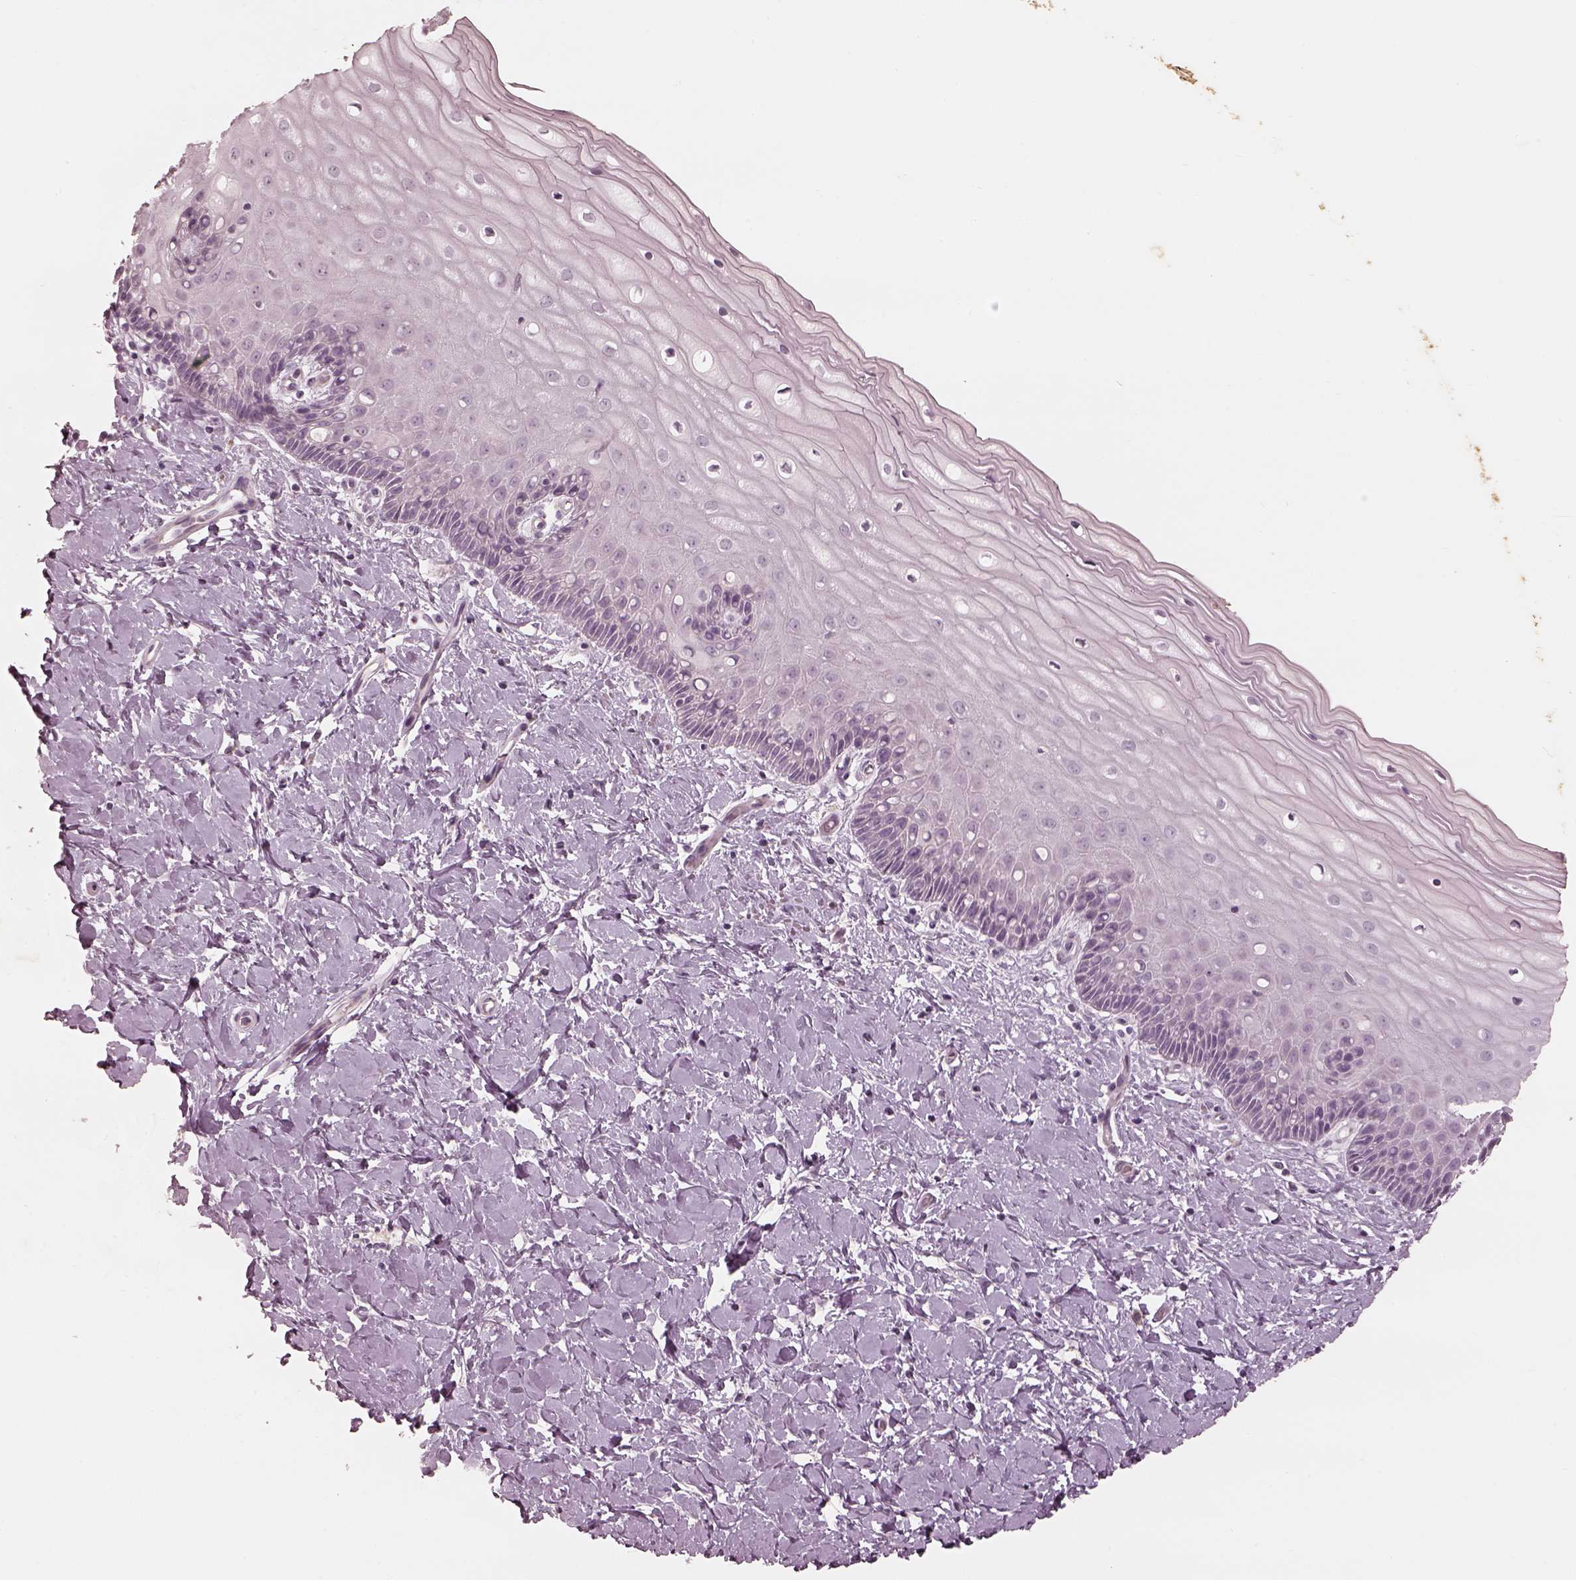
{"staining": {"intensity": "negative", "quantity": "none", "location": "none"}, "tissue": "cervix", "cell_type": "Glandular cells", "image_type": "normal", "snomed": [{"axis": "morphology", "description": "Normal tissue, NOS"}, {"axis": "topography", "description": "Cervix"}], "caption": "High power microscopy image of an immunohistochemistry micrograph of normal cervix, revealing no significant expression in glandular cells.", "gene": "ADRB3", "patient": {"sex": "female", "age": 37}}